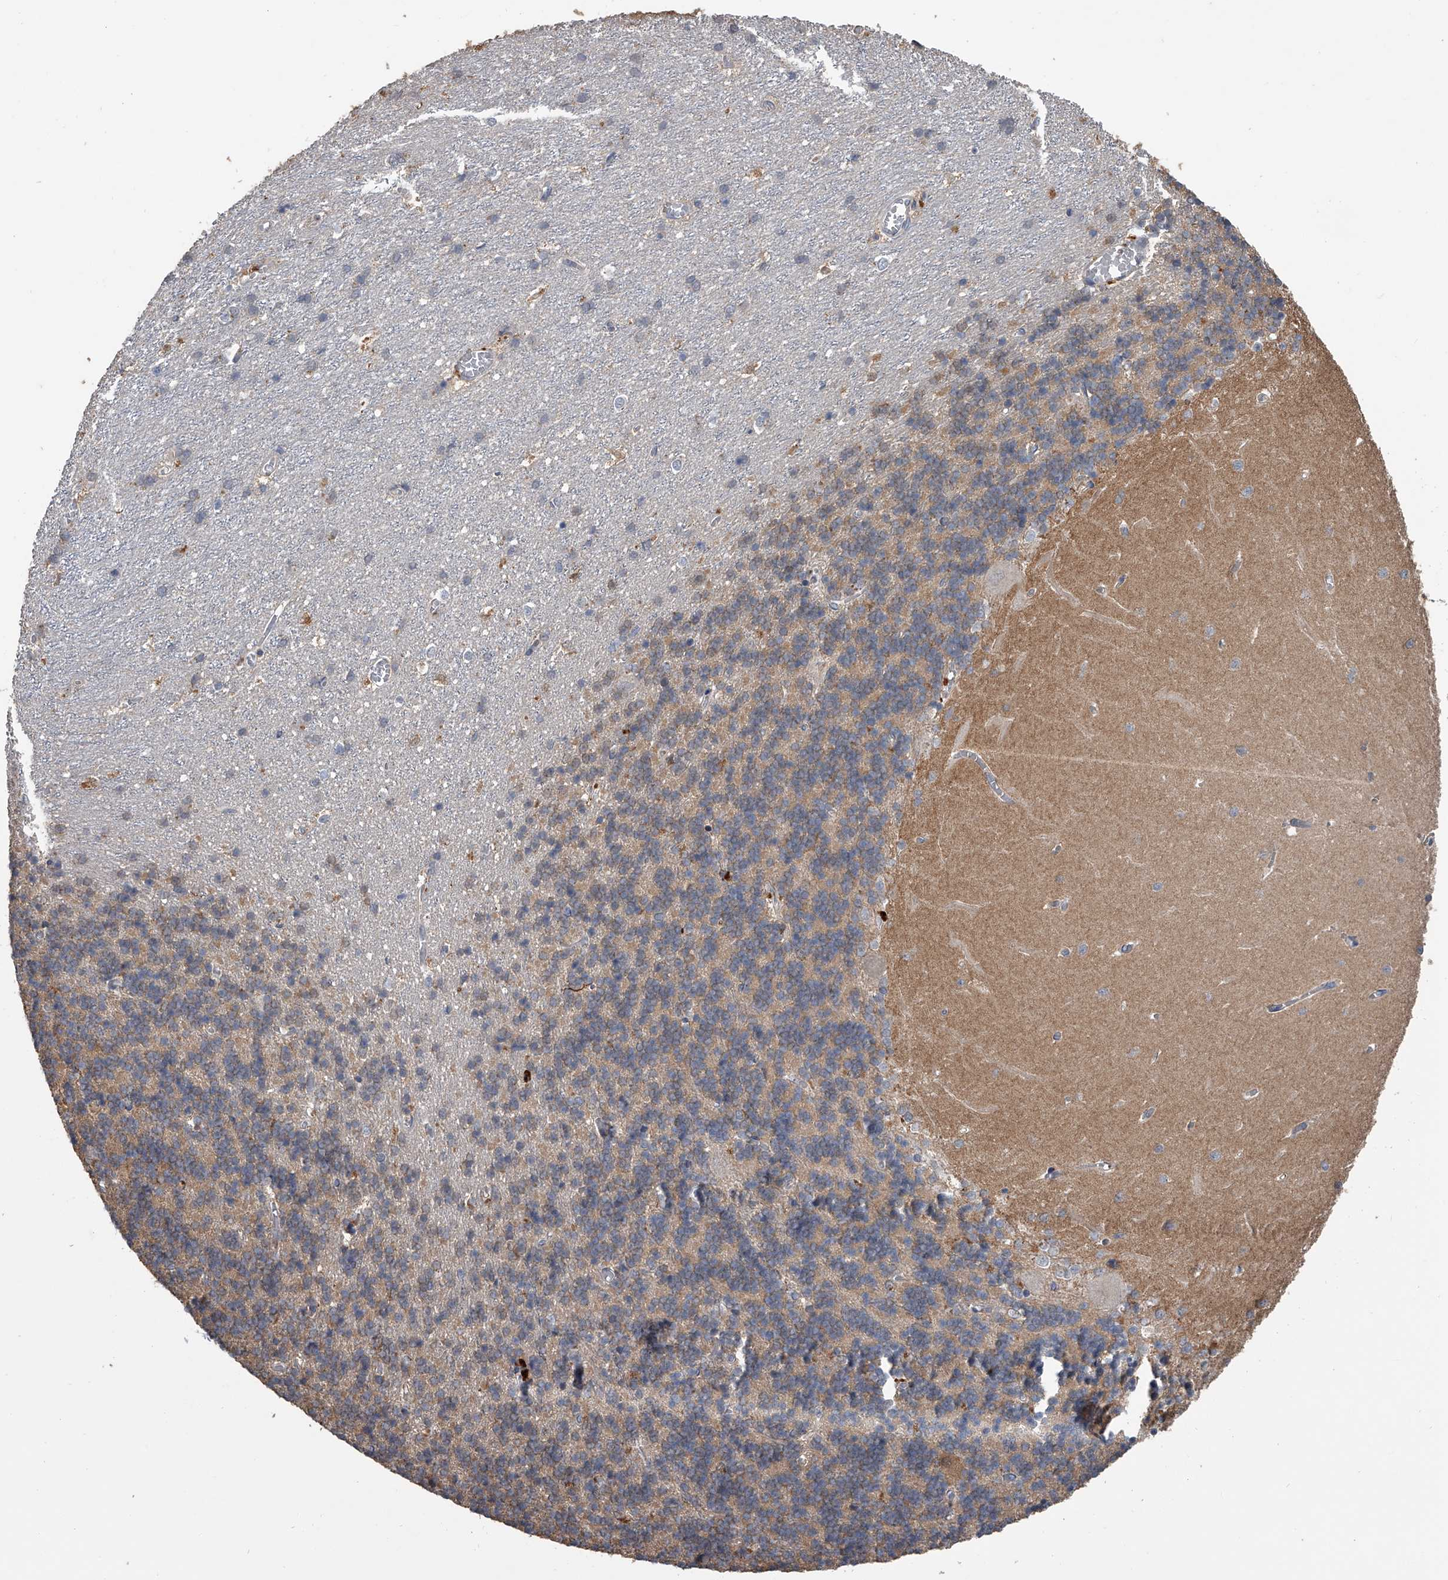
{"staining": {"intensity": "moderate", "quantity": ">75%", "location": "cytoplasmic/membranous"}, "tissue": "cerebellum", "cell_type": "Cells in granular layer", "image_type": "normal", "snomed": [{"axis": "morphology", "description": "Normal tissue, NOS"}, {"axis": "topography", "description": "Cerebellum"}], "caption": "This micrograph exhibits immunohistochemistry (IHC) staining of normal cerebellum, with medium moderate cytoplasmic/membranous positivity in approximately >75% of cells in granular layer.", "gene": "DOCK9", "patient": {"sex": "male", "age": 37}}